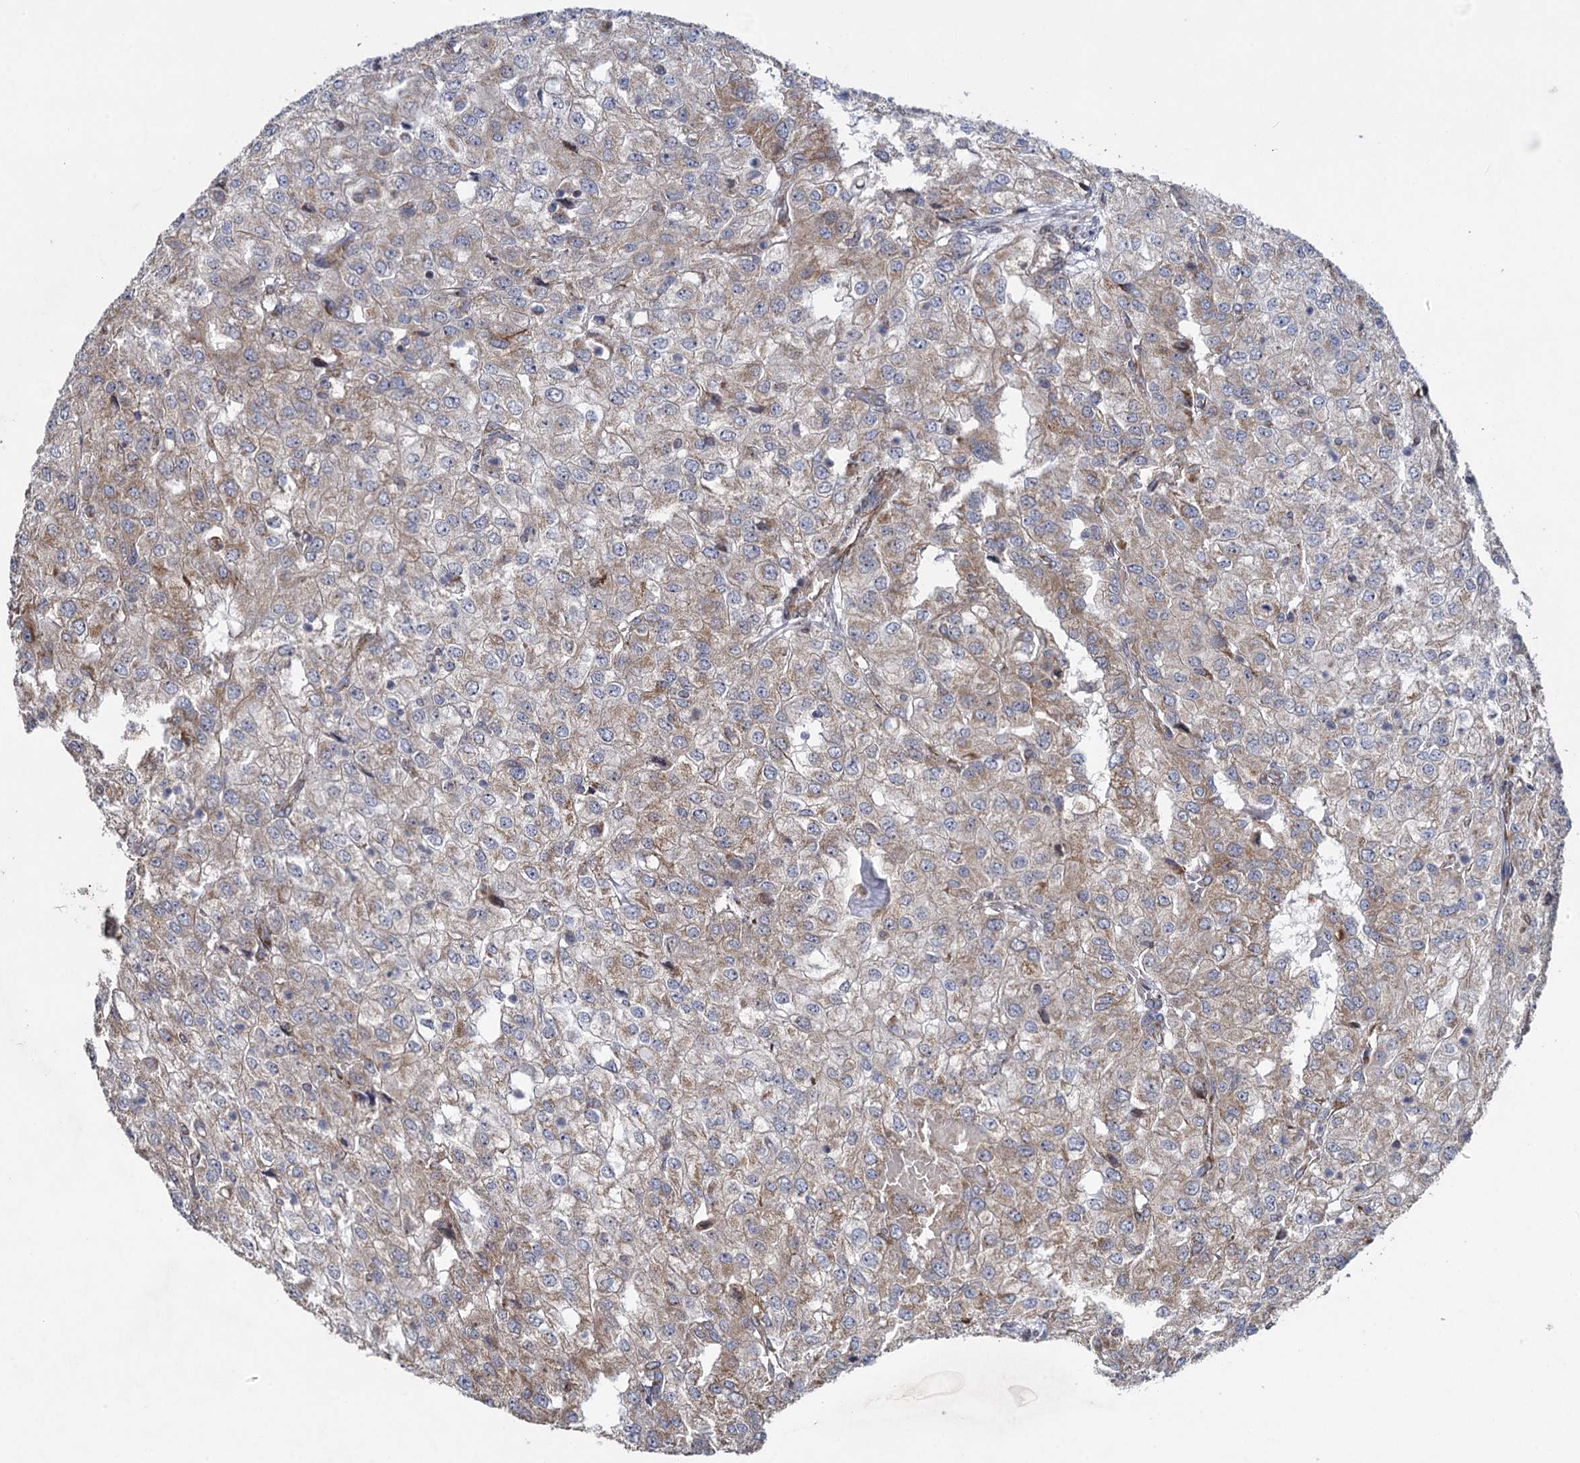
{"staining": {"intensity": "weak", "quantity": "<25%", "location": "cytoplasmic/membranous"}, "tissue": "renal cancer", "cell_type": "Tumor cells", "image_type": "cancer", "snomed": [{"axis": "morphology", "description": "Adenocarcinoma, NOS"}, {"axis": "topography", "description": "Kidney"}], "caption": "IHC photomicrograph of neoplastic tissue: adenocarcinoma (renal) stained with DAB exhibits no significant protein positivity in tumor cells. The staining is performed using DAB brown chromogen with nuclei counter-stained in using hematoxylin.", "gene": "HAUS1", "patient": {"sex": "female", "age": 54}}